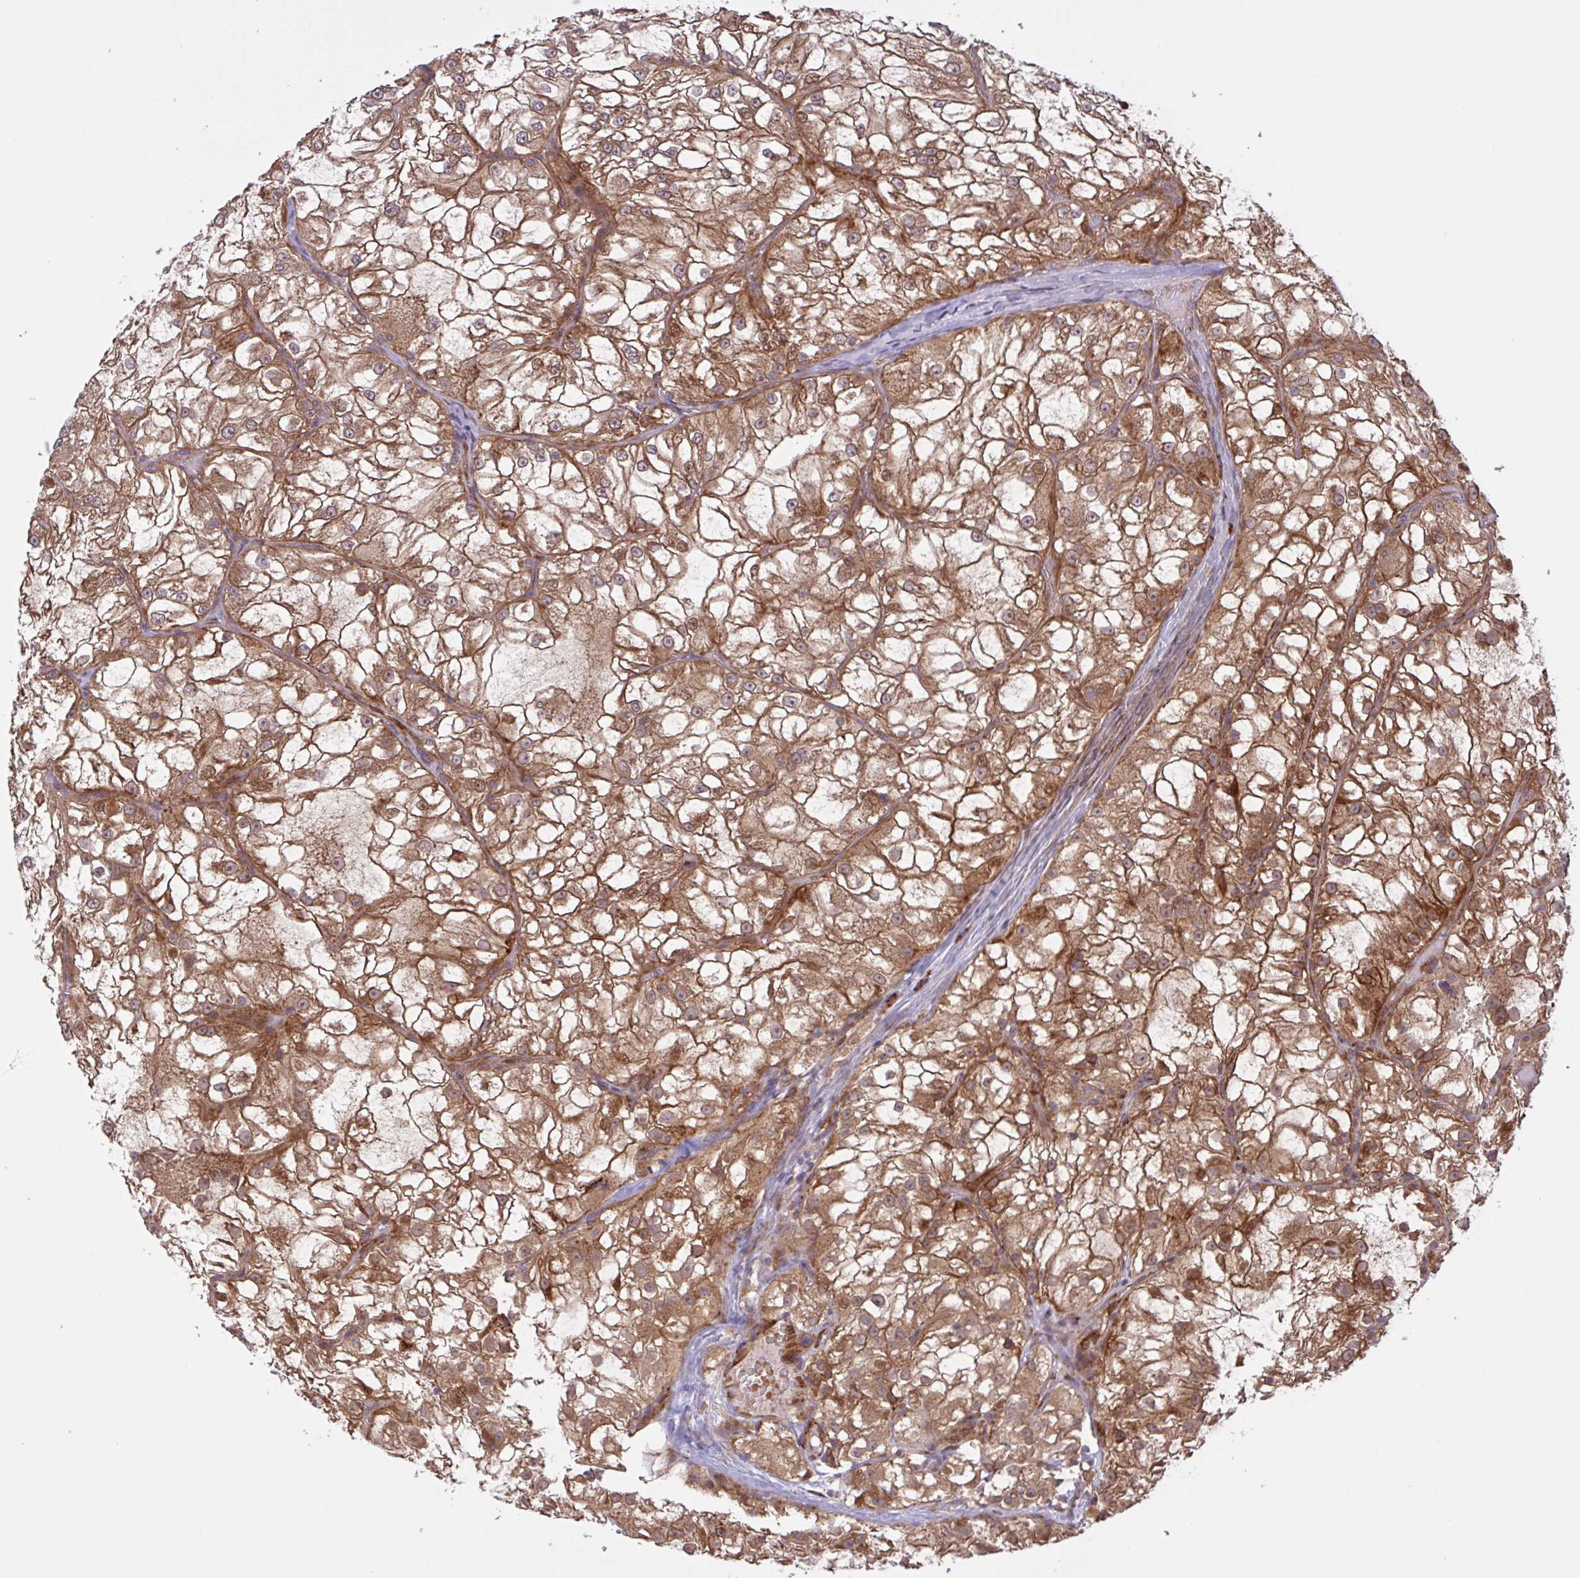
{"staining": {"intensity": "moderate", "quantity": ">75%", "location": "cytoplasmic/membranous"}, "tissue": "renal cancer", "cell_type": "Tumor cells", "image_type": "cancer", "snomed": [{"axis": "morphology", "description": "Adenocarcinoma, NOS"}, {"axis": "topography", "description": "Kidney"}], "caption": "Renal cancer stained with DAB (3,3'-diaminobenzidine) IHC demonstrates medium levels of moderate cytoplasmic/membranous positivity in about >75% of tumor cells.", "gene": "INTS10", "patient": {"sex": "female", "age": 72}}